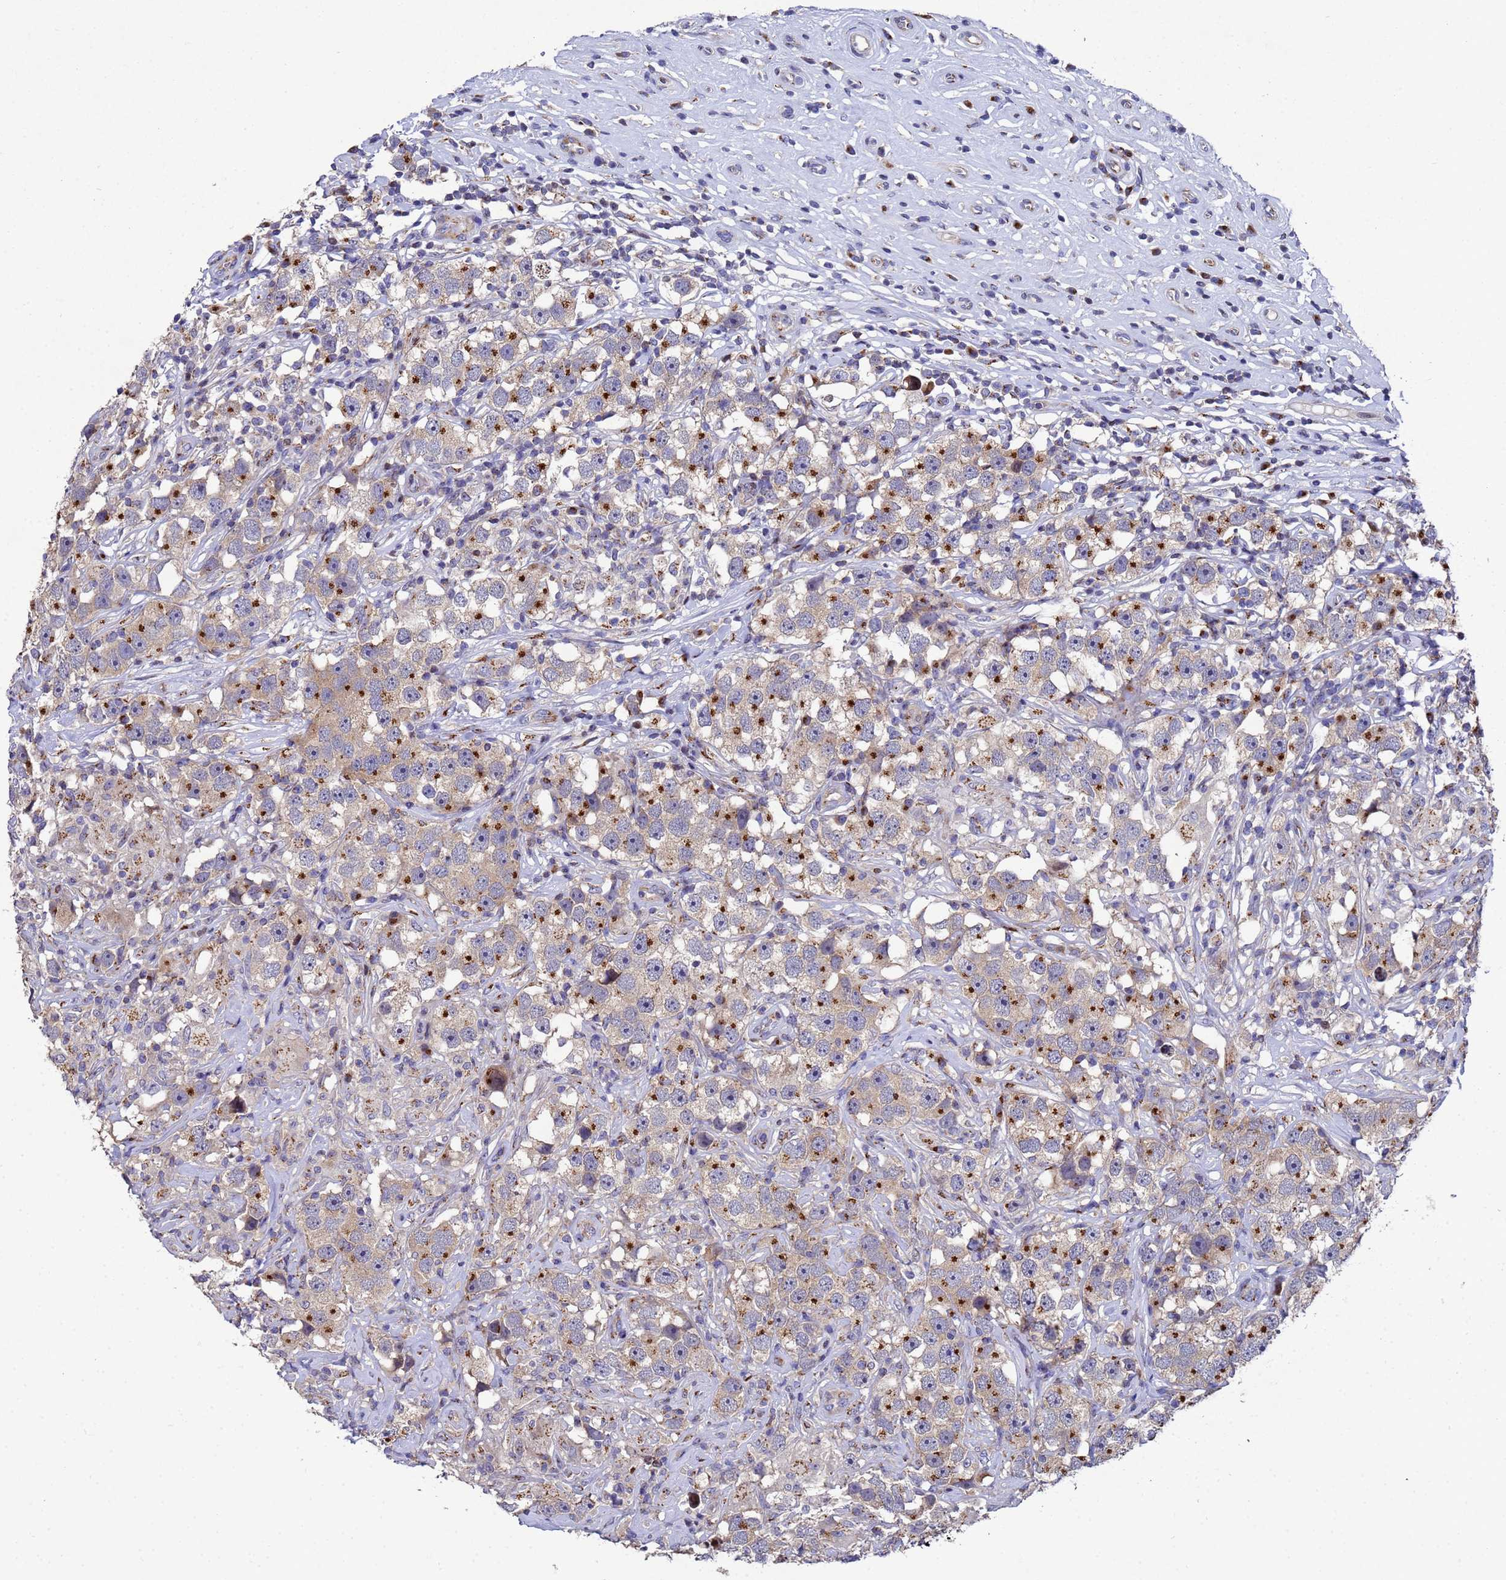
{"staining": {"intensity": "moderate", "quantity": ">75%", "location": "cytoplasmic/membranous"}, "tissue": "testis cancer", "cell_type": "Tumor cells", "image_type": "cancer", "snomed": [{"axis": "morphology", "description": "Seminoma, NOS"}, {"axis": "topography", "description": "Testis"}], "caption": "Moderate cytoplasmic/membranous protein staining is present in approximately >75% of tumor cells in seminoma (testis).", "gene": "NSUN6", "patient": {"sex": "male", "age": 49}}